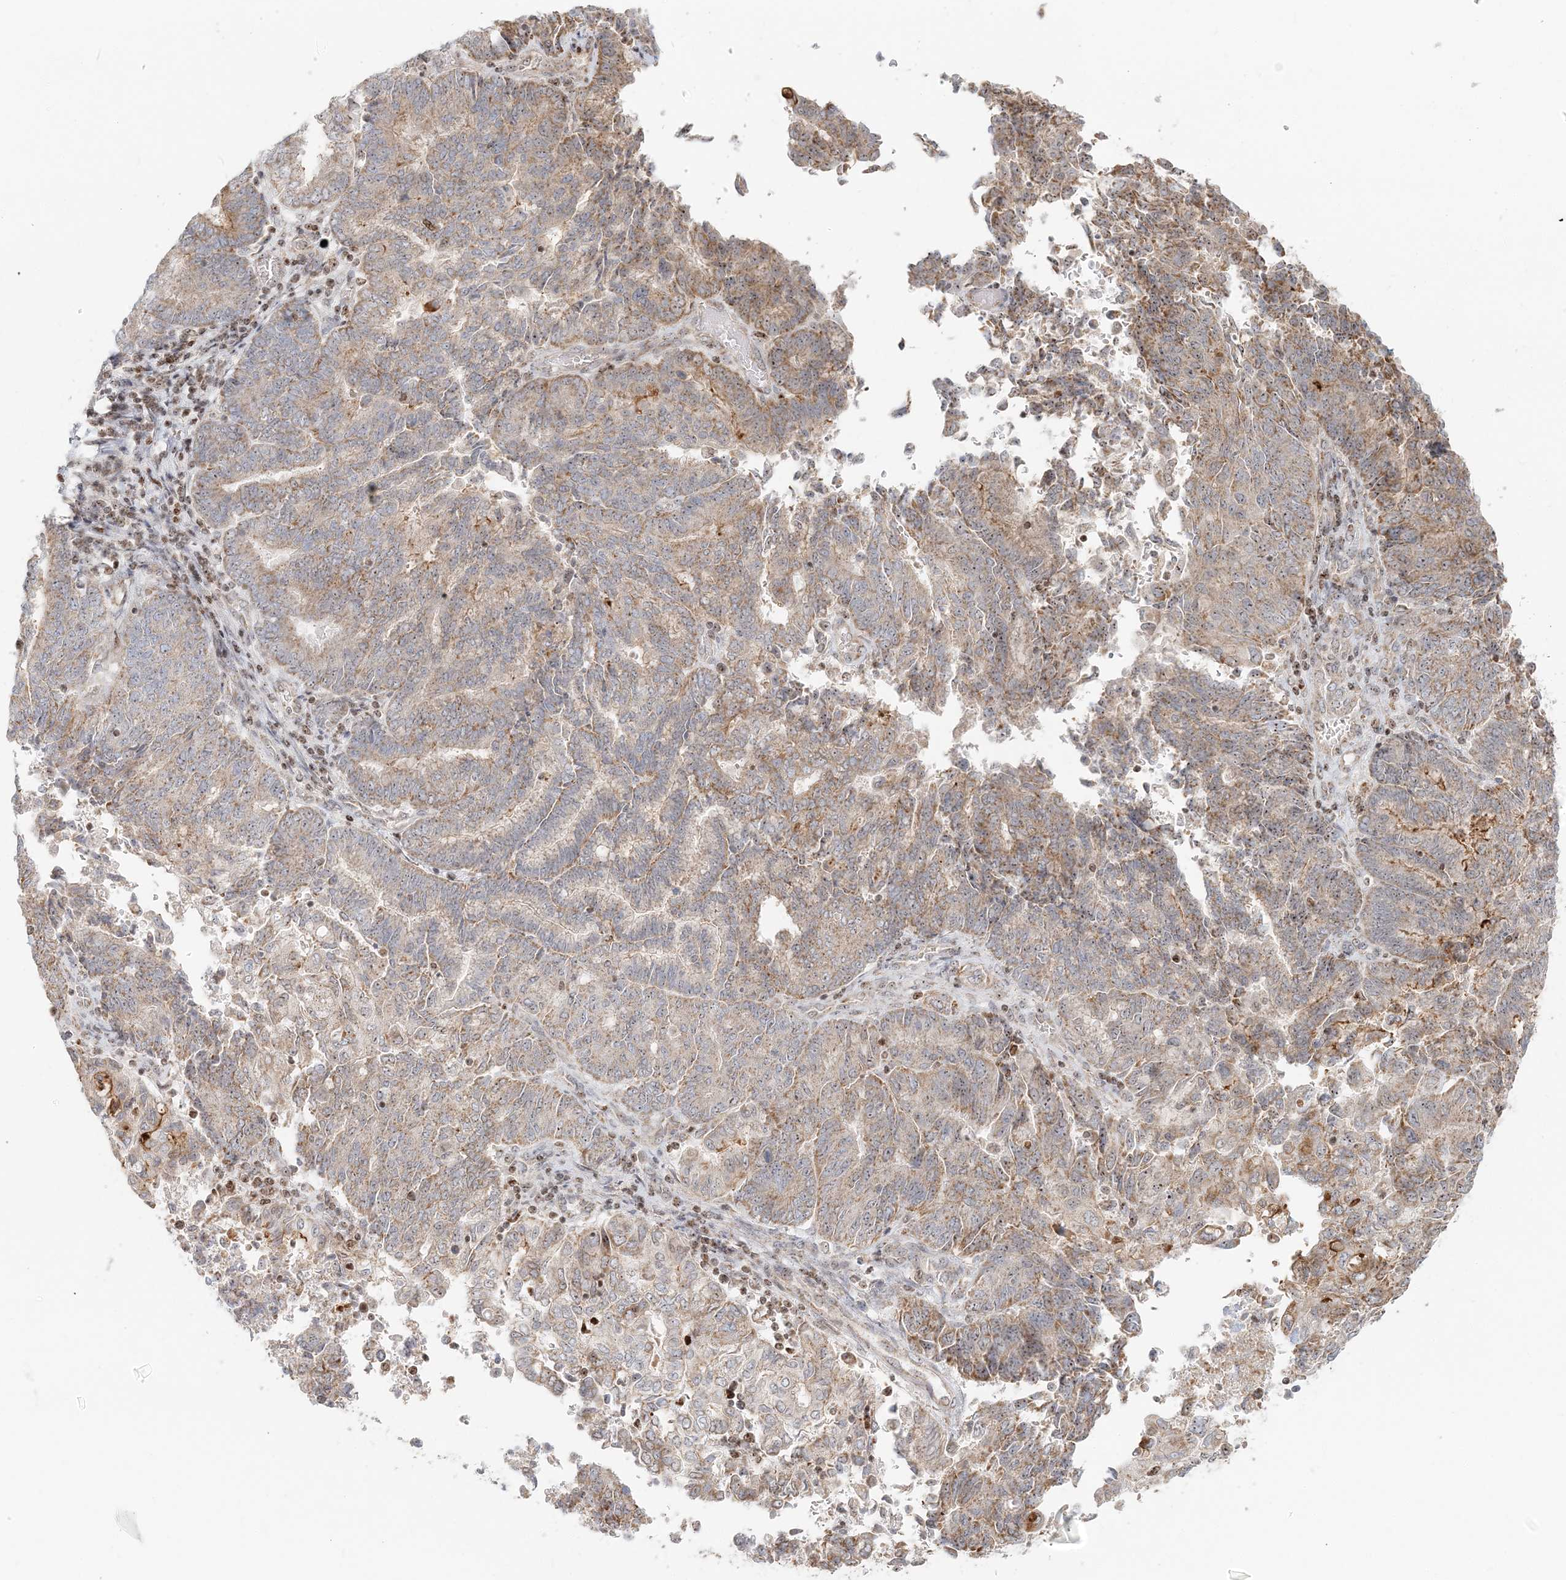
{"staining": {"intensity": "weak", "quantity": "25%-75%", "location": "cytoplasmic/membranous,nuclear"}, "tissue": "endometrial cancer", "cell_type": "Tumor cells", "image_type": "cancer", "snomed": [{"axis": "morphology", "description": "Adenocarcinoma, NOS"}, {"axis": "topography", "description": "Endometrium"}], "caption": "Protein staining reveals weak cytoplasmic/membranous and nuclear positivity in about 25%-75% of tumor cells in endometrial cancer.", "gene": "UBE2F", "patient": {"sex": "female", "age": 80}}